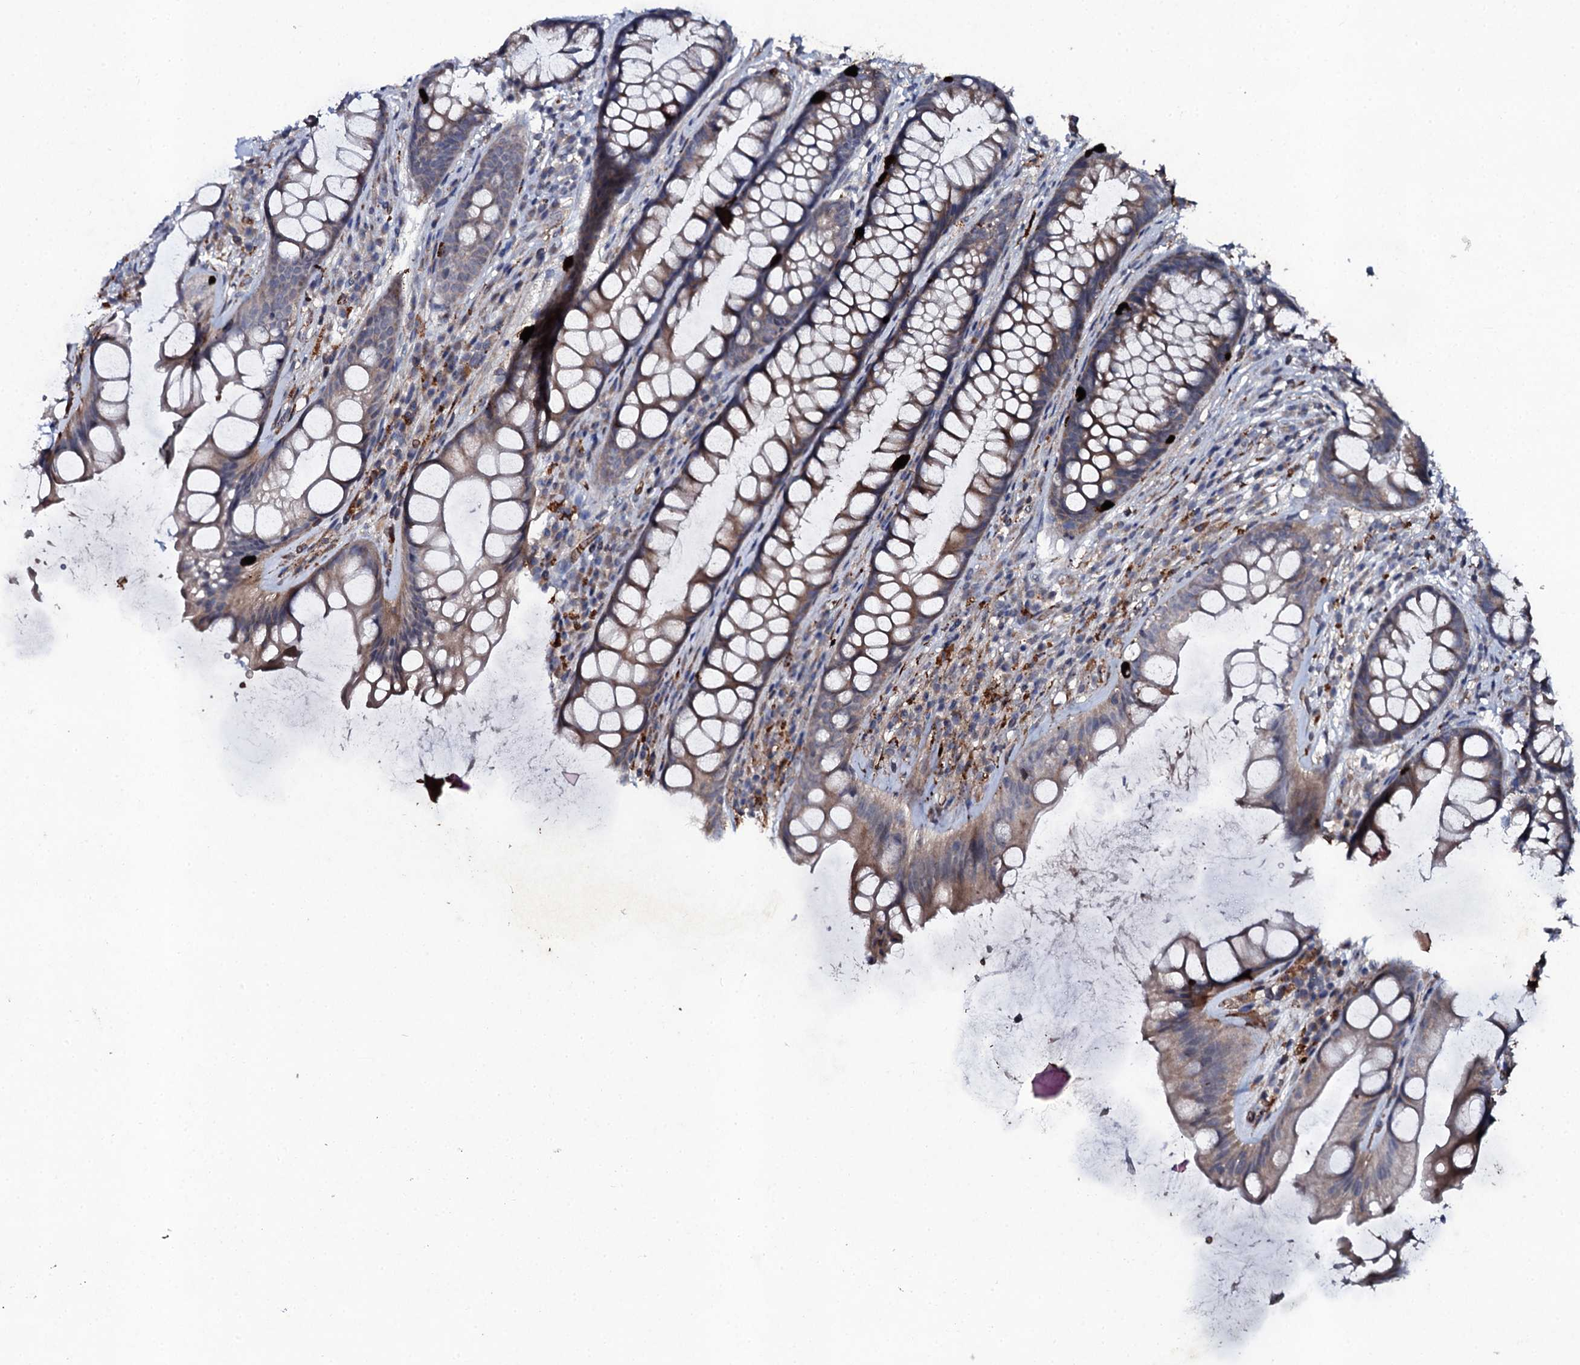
{"staining": {"intensity": "moderate", "quantity": "25%-75%", "location": "cytoplasmic/membranous"}, "tissue": "rectum", "cell_type": "Glandular cells", "image_type": "normal", "snomed": [{"axis": "morphology", "description": "Normal tissue, NOS"}, {"axis": "topography", "description": "Rectum"}], "caption": "Protein expression analysis of benign human rectum reveals moderate cytoplasmic/membranous staining in about 25%-75% of glandular cells.", "gene": "LRRC28", "patient": {"sex": "male", "age": 74}}